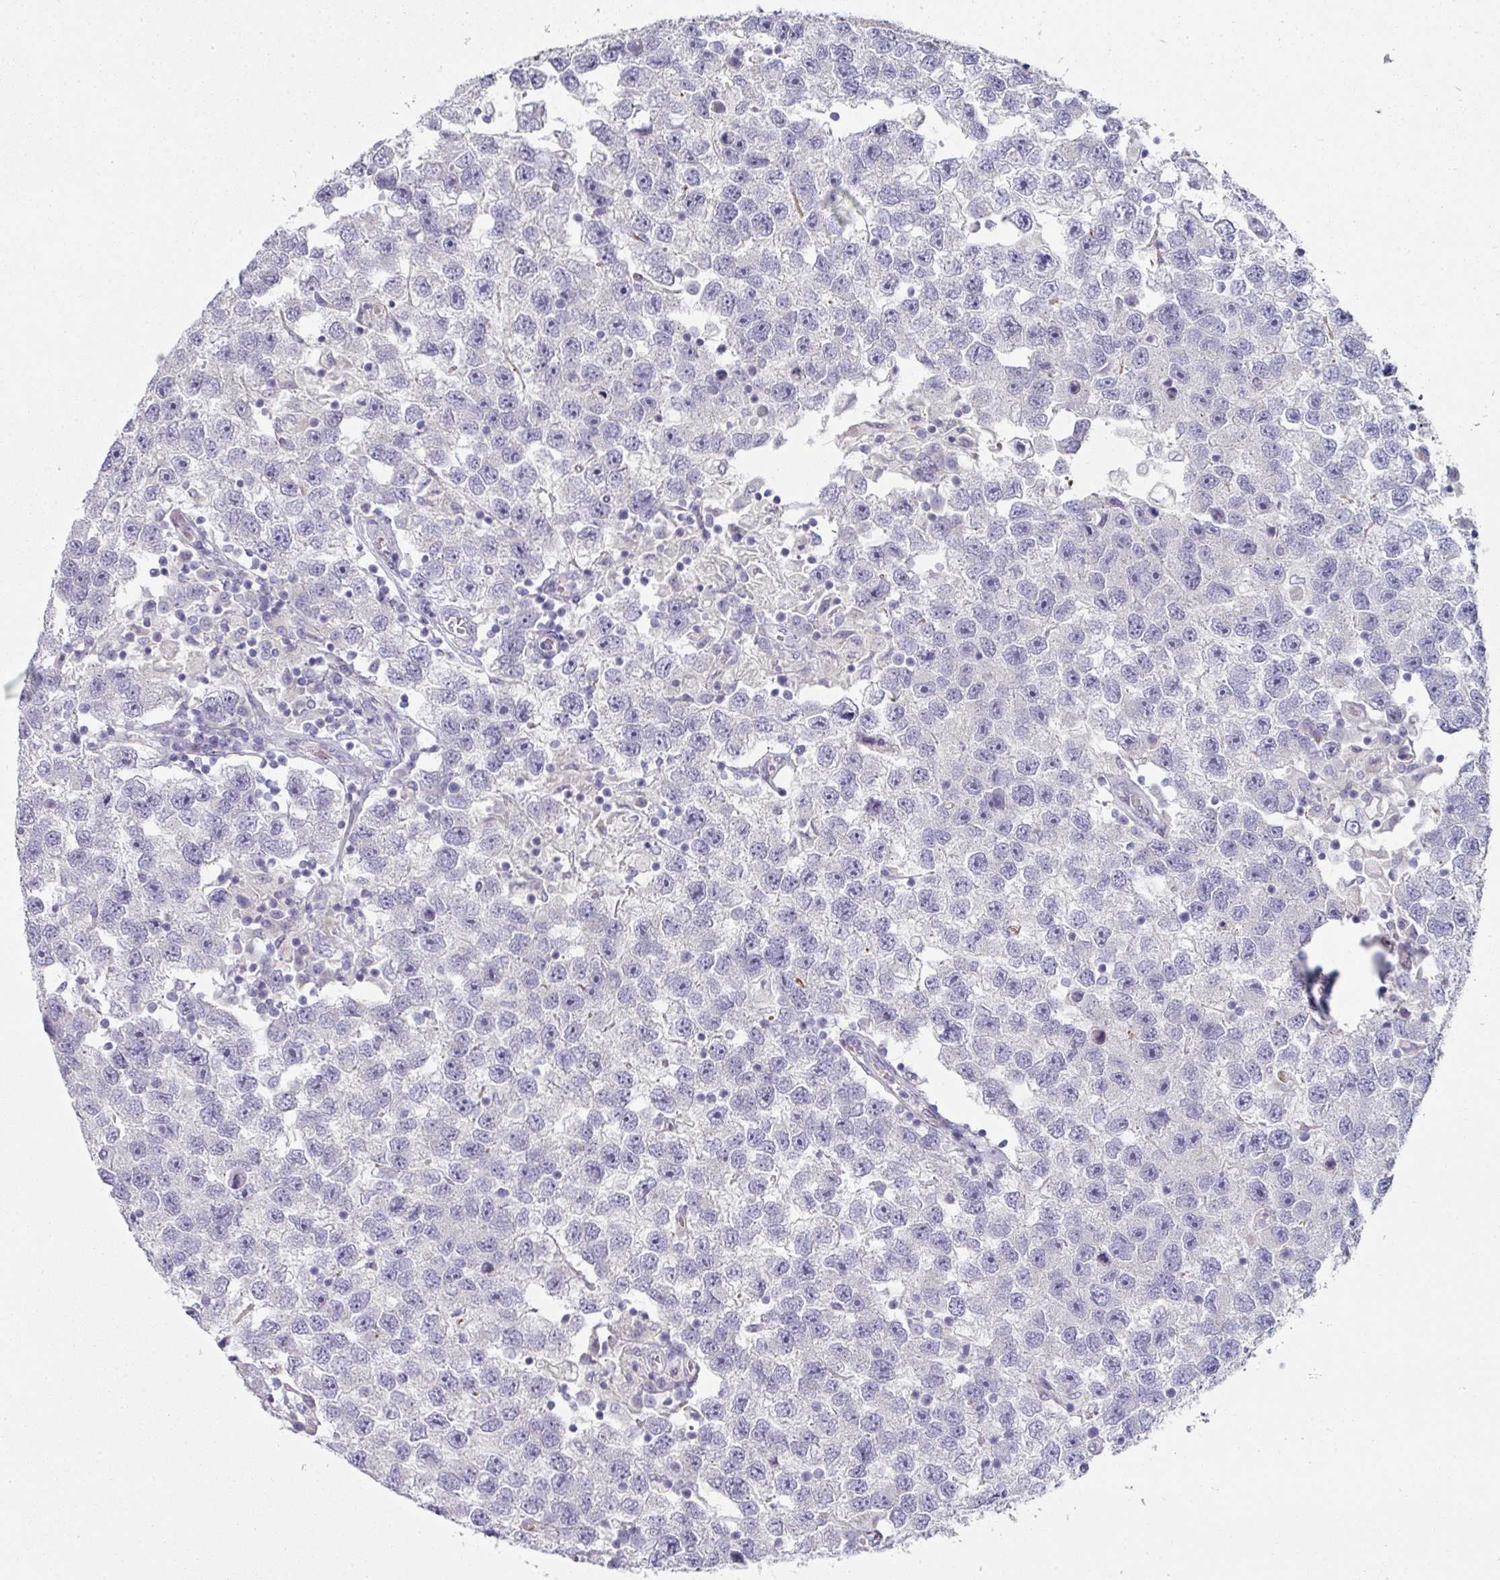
{"staining": {"intensity": "negative", "quantity": "none", "location": "none"}, "tissue": "testis cancer", "cell_type": "Tumor cells", "image_type": "cancer", "snomed": [{"axis": "morphology", "description": "Seminoma, NOS"}, {"axis": "topography", "description": "Testis"}], "caption": "A histopathology image of testis seminoma stained for a protein displays no brown staining in tumor cells.", "gene": "SLC17A7", "patient": {"sex": "male", "age": 26}}